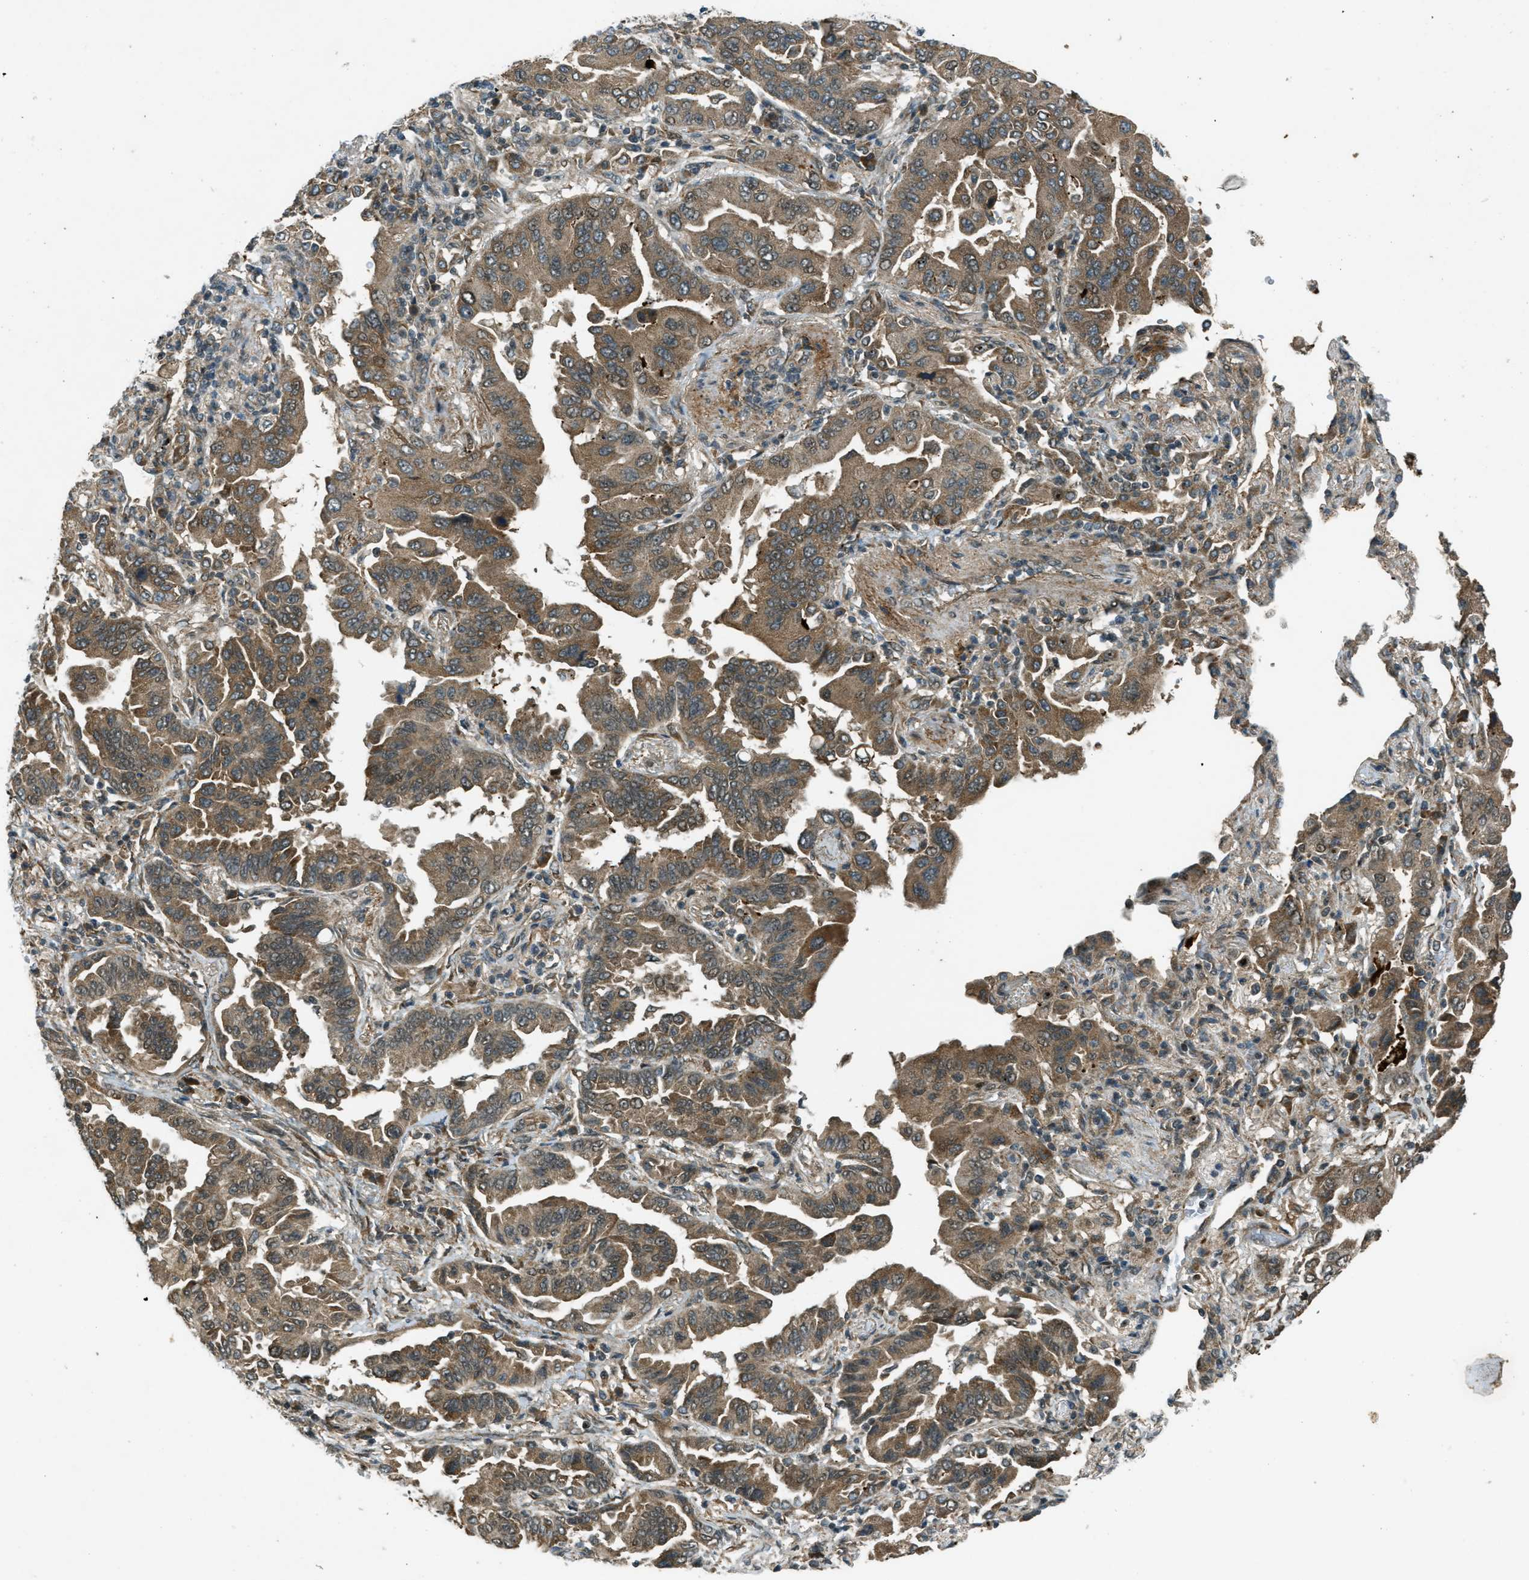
{"staining": {"intensity": "moderate", "quantity": ">75%", "location": "cytoplasmic/membranous"}, "tissue": "lung cancer", "cell_type": "Tumor cells", "image_type": "cancer", "snomed": [{"axis": "morphology", "description": "Adenocarcinoma, NOS"}, {"axis": "topography", "description": "Lung"}], "caption": "DAB immunohistochemical staining of lung adenocarcinoma reveals moderate cytoplasmic/membranous protein positivity in approximately >75% of tumor cells.", "gene": "EIF2AK3", "patient": {"sex": "female", "age": 65}}